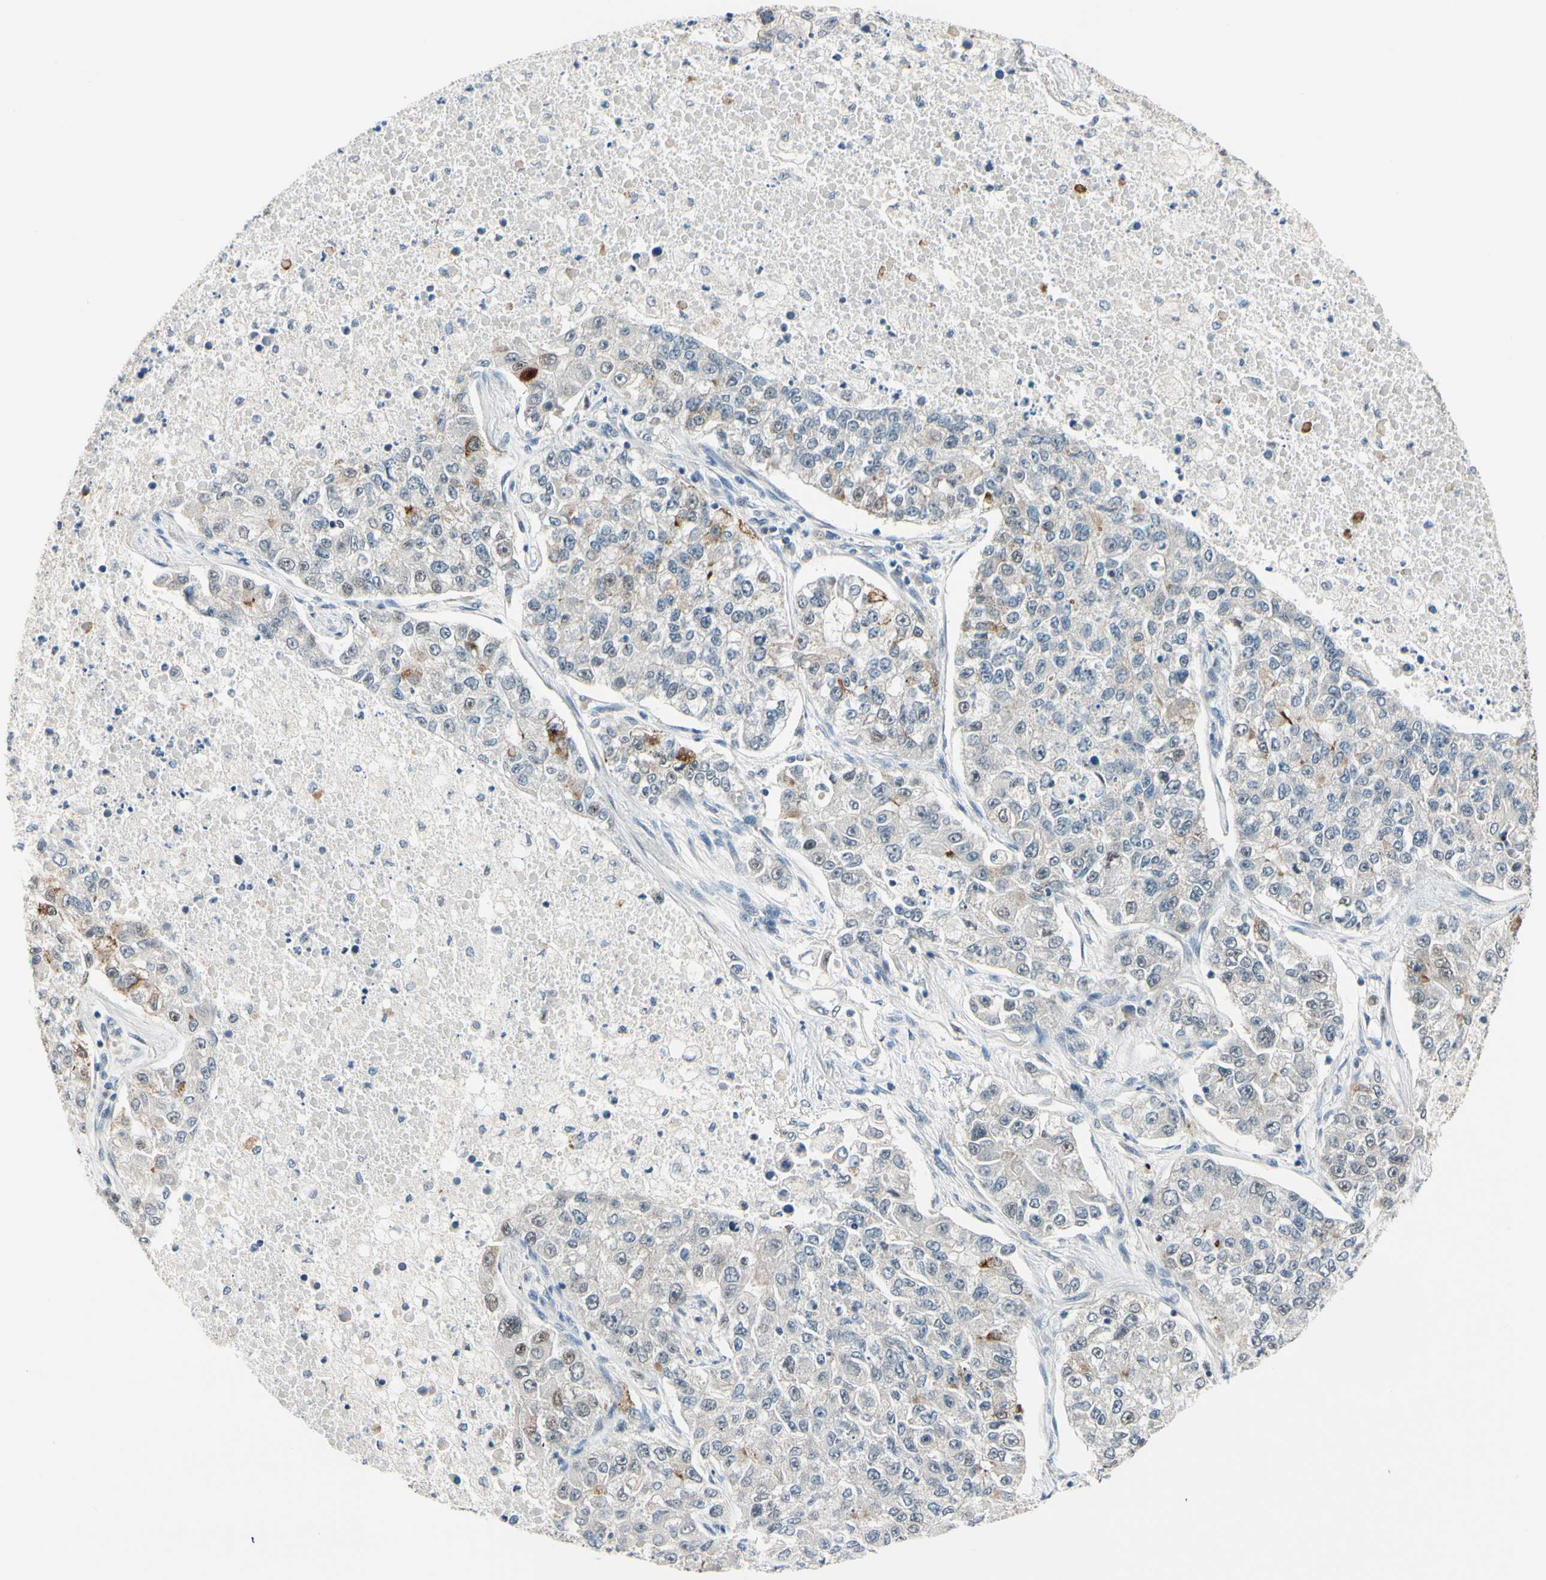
{"staining": {"intensity": "moderate", "quantity": "<25%", "location": "cytoplasmic/membranous"}, "tissue": "lung cancer", "cell_type": "Tumor cells", "image_type": "cancer", "snomed": [{"axis": "morphology", "description": "Adenocarcinoma, NOS"}, {"axis": "topography", "description": "Lung"}], "caption": "Protein staining of lung cancer (adenocarcinoma) tissue demonstrates moderate cytoplasmic/membranous staining in about <25% of tumor cells.", "gene": "SLC27A6", "patient": {"sex": "male", "age": 49}}